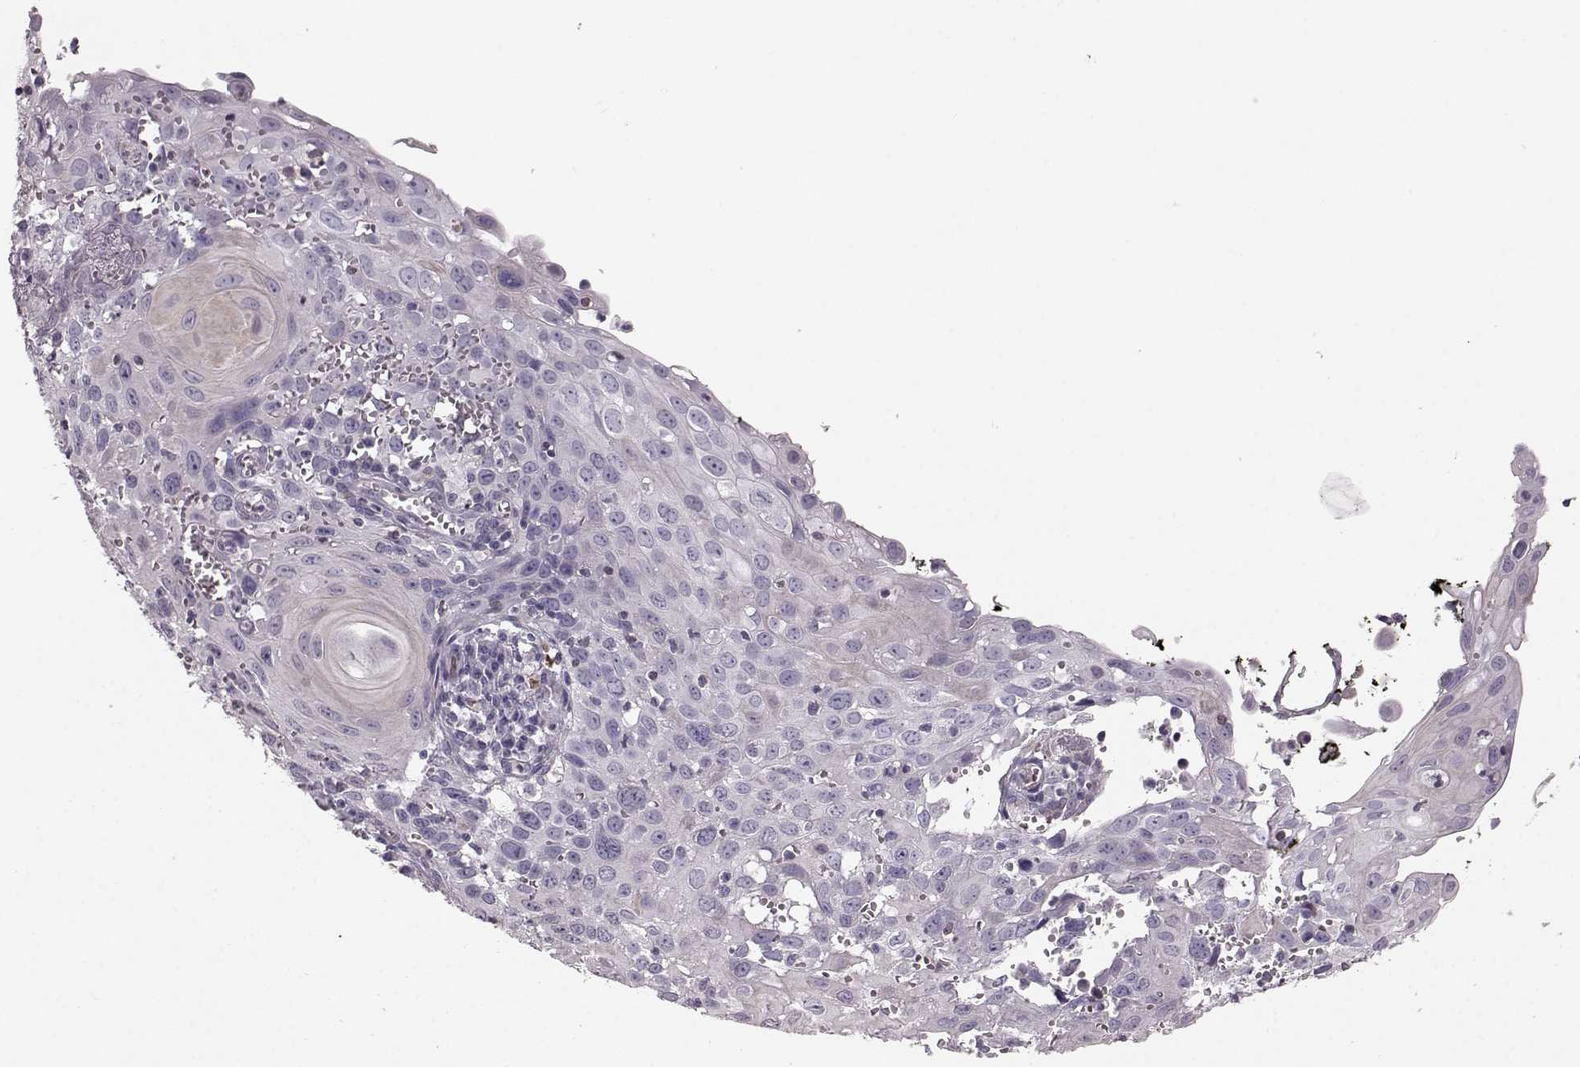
{"staining": {"intensity": "negative", "quantity": "none", "location": "none"}, "tissue": "cervical cancer", "cell_type": "Tumor cells", "image_type": "cancer", "snomed": [{"axis": "morphology", "description": "Squamous cell carcinoma, NOS"}, {"axis": "topography", "description": "Cervix"}], "caption": "There is no significant staining in tumor cells of cervical squamous cell carcinoma. The staining was performed using DAB to visualize the protein expression in brown, while the nuclei were stained in blue with hematoxylin (Magnification: 20x).", "gene": "ELOVL5", "patient": {"sex": "female", "age": 38}}